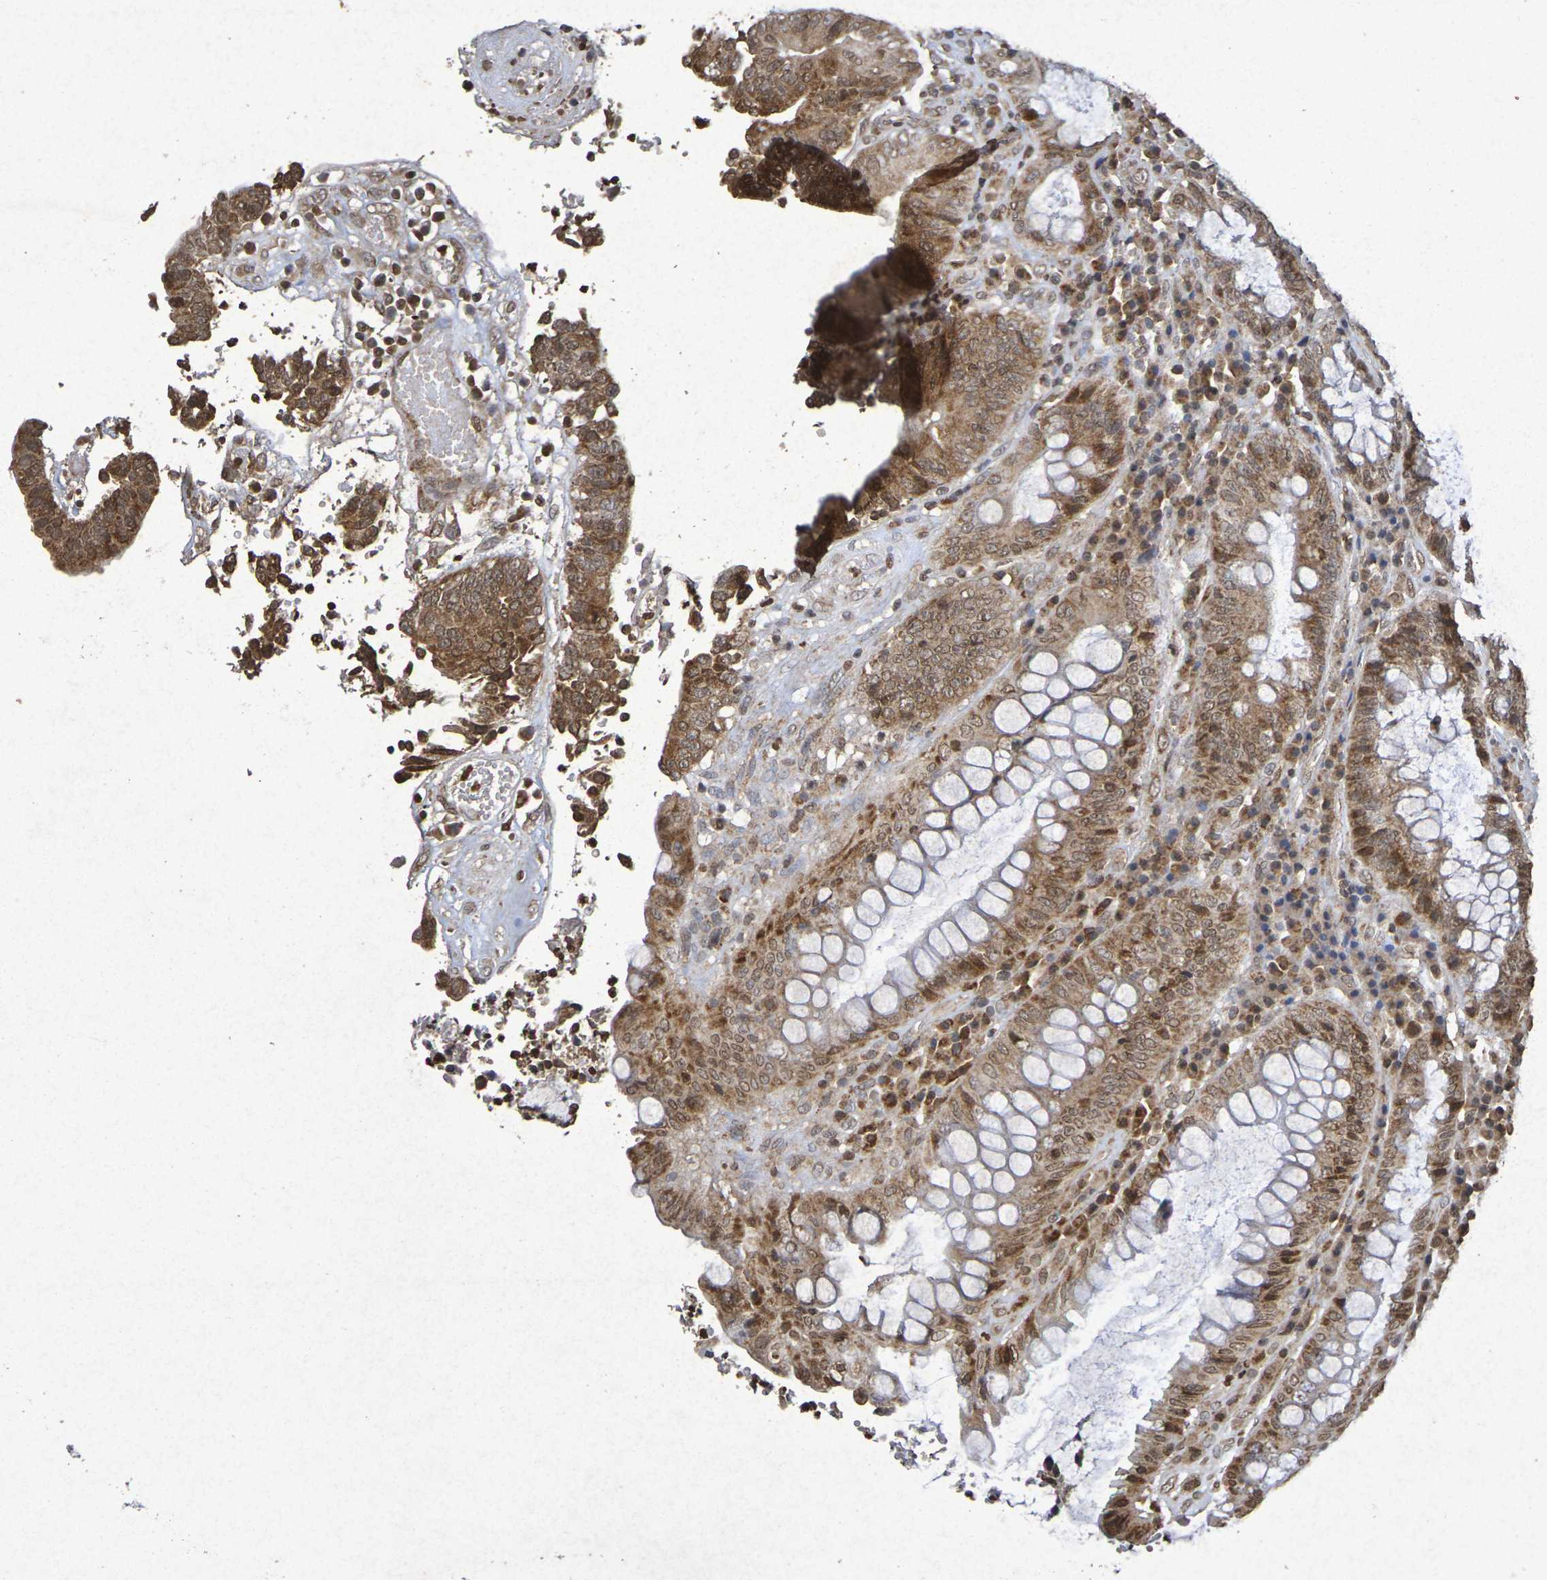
{"staining": {"intensity": "moderate", "quantity": ">75%", "location": "cytoplasmic/membranous,nuclear"}, "tissue": "colorectal cancer", "cell_type": "Tumor cells", "image_type": "cancer", "snomed": [{"axis": "morphology", "description": "Adenocarcinoma, NOS"}, {"axis": "topography", "description": "Rectum"}], "caption": "A brown stain shows moderate cytoplasmic/membranous and nuclear staining of a protein in colorectal cancer tumor cells.", "gene": "GUCY1A2", "patient": {"sex": "male", "age": 72}}